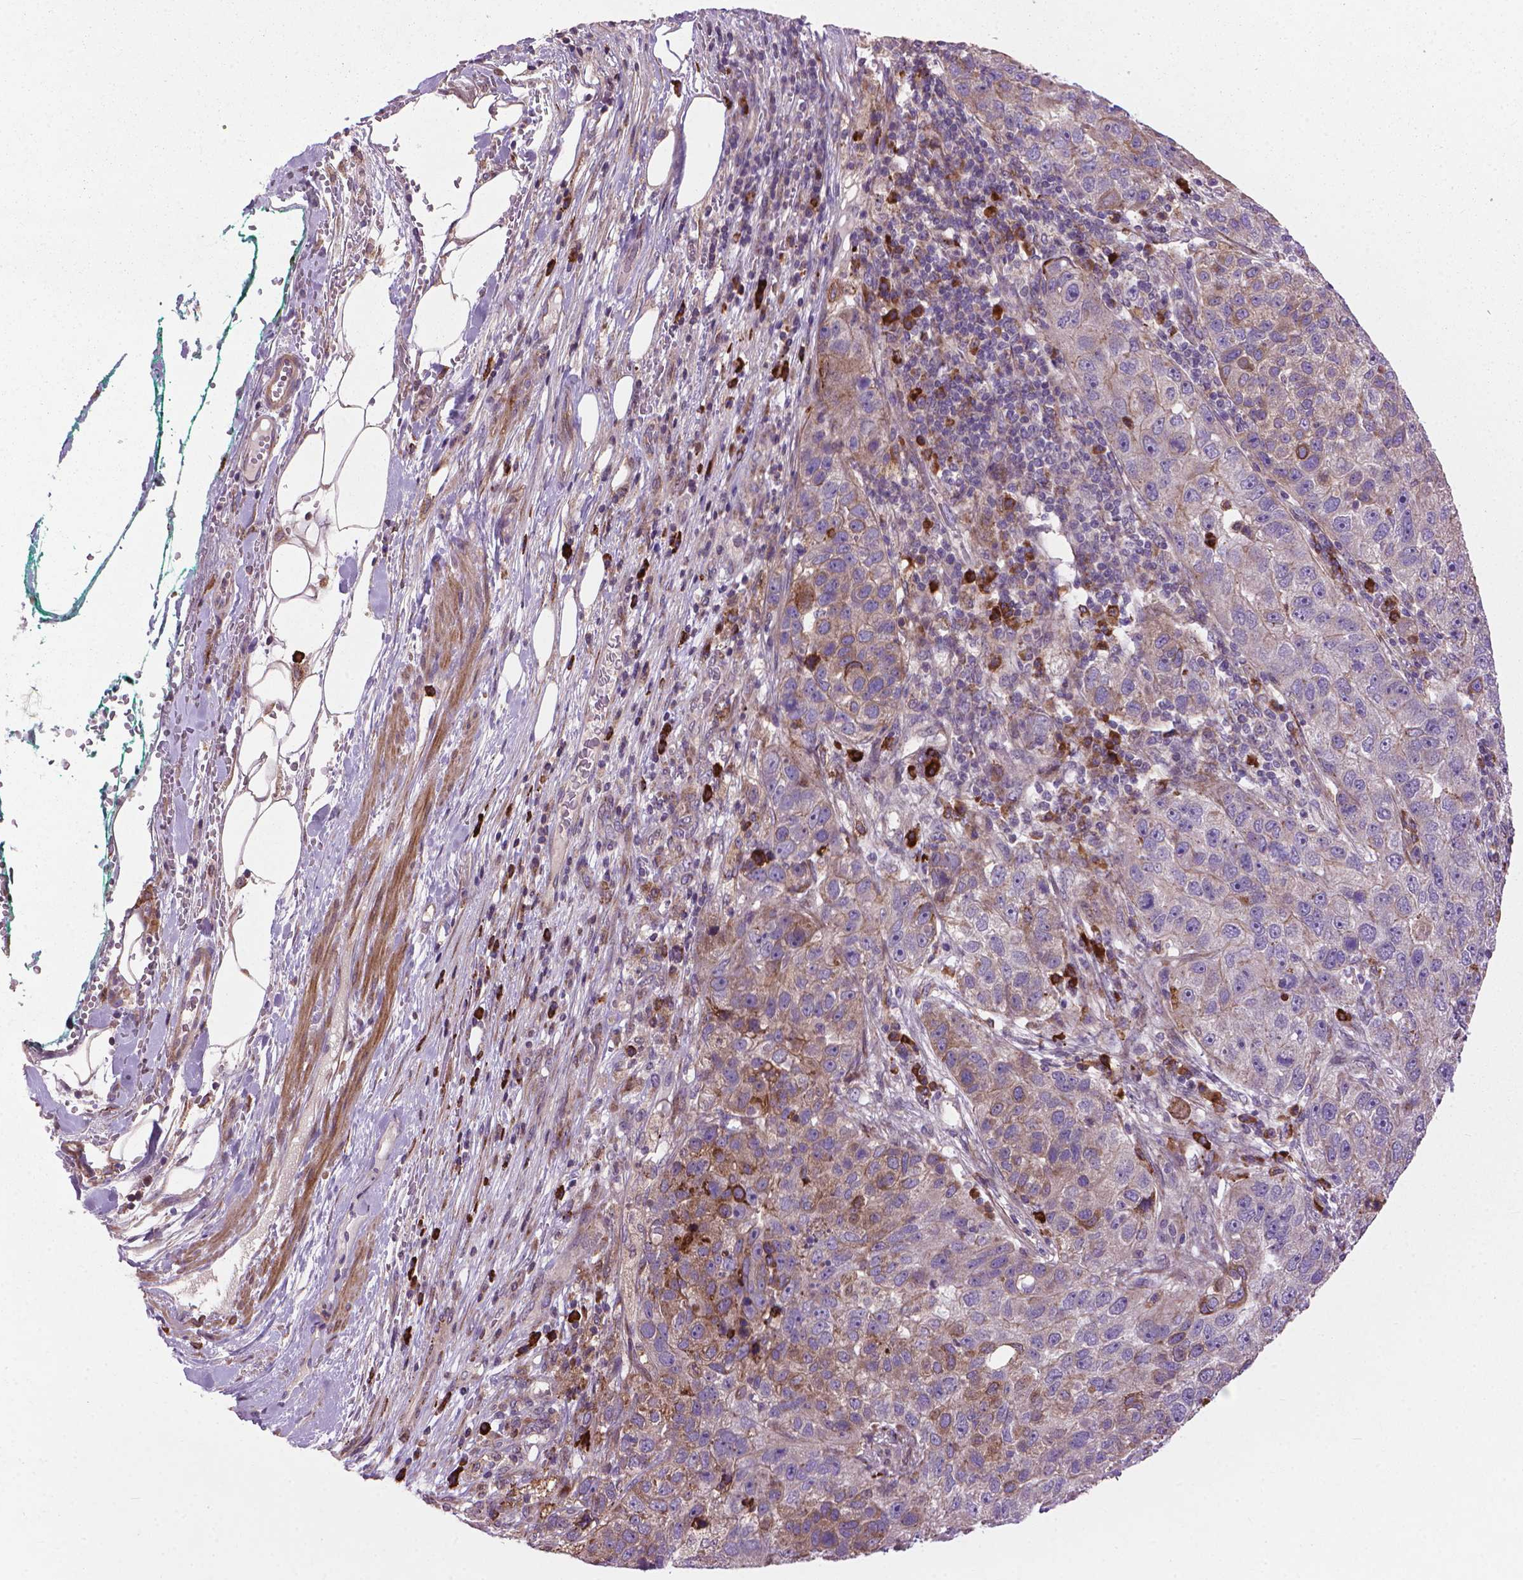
{"staining": {"intensity": "weak", "quantity": "<25%", "location": "cytoplasmic/membranous"}, "tissue": "pancreatic cancer", "cell_type": "Tumor cells", "image_type": "cancer", "snomed": [{"axis": "morphology", "description": "Adenocarcinoma, NOS"}, {"axis": "topography", "description": "Pancreas"}], "caption": "Immunohistochemistry (IHC) of pancreatic cancer reveals no staining in tumor cells.", "gene": "MYH14", "patient": {"sex": "female", "age": 61}}